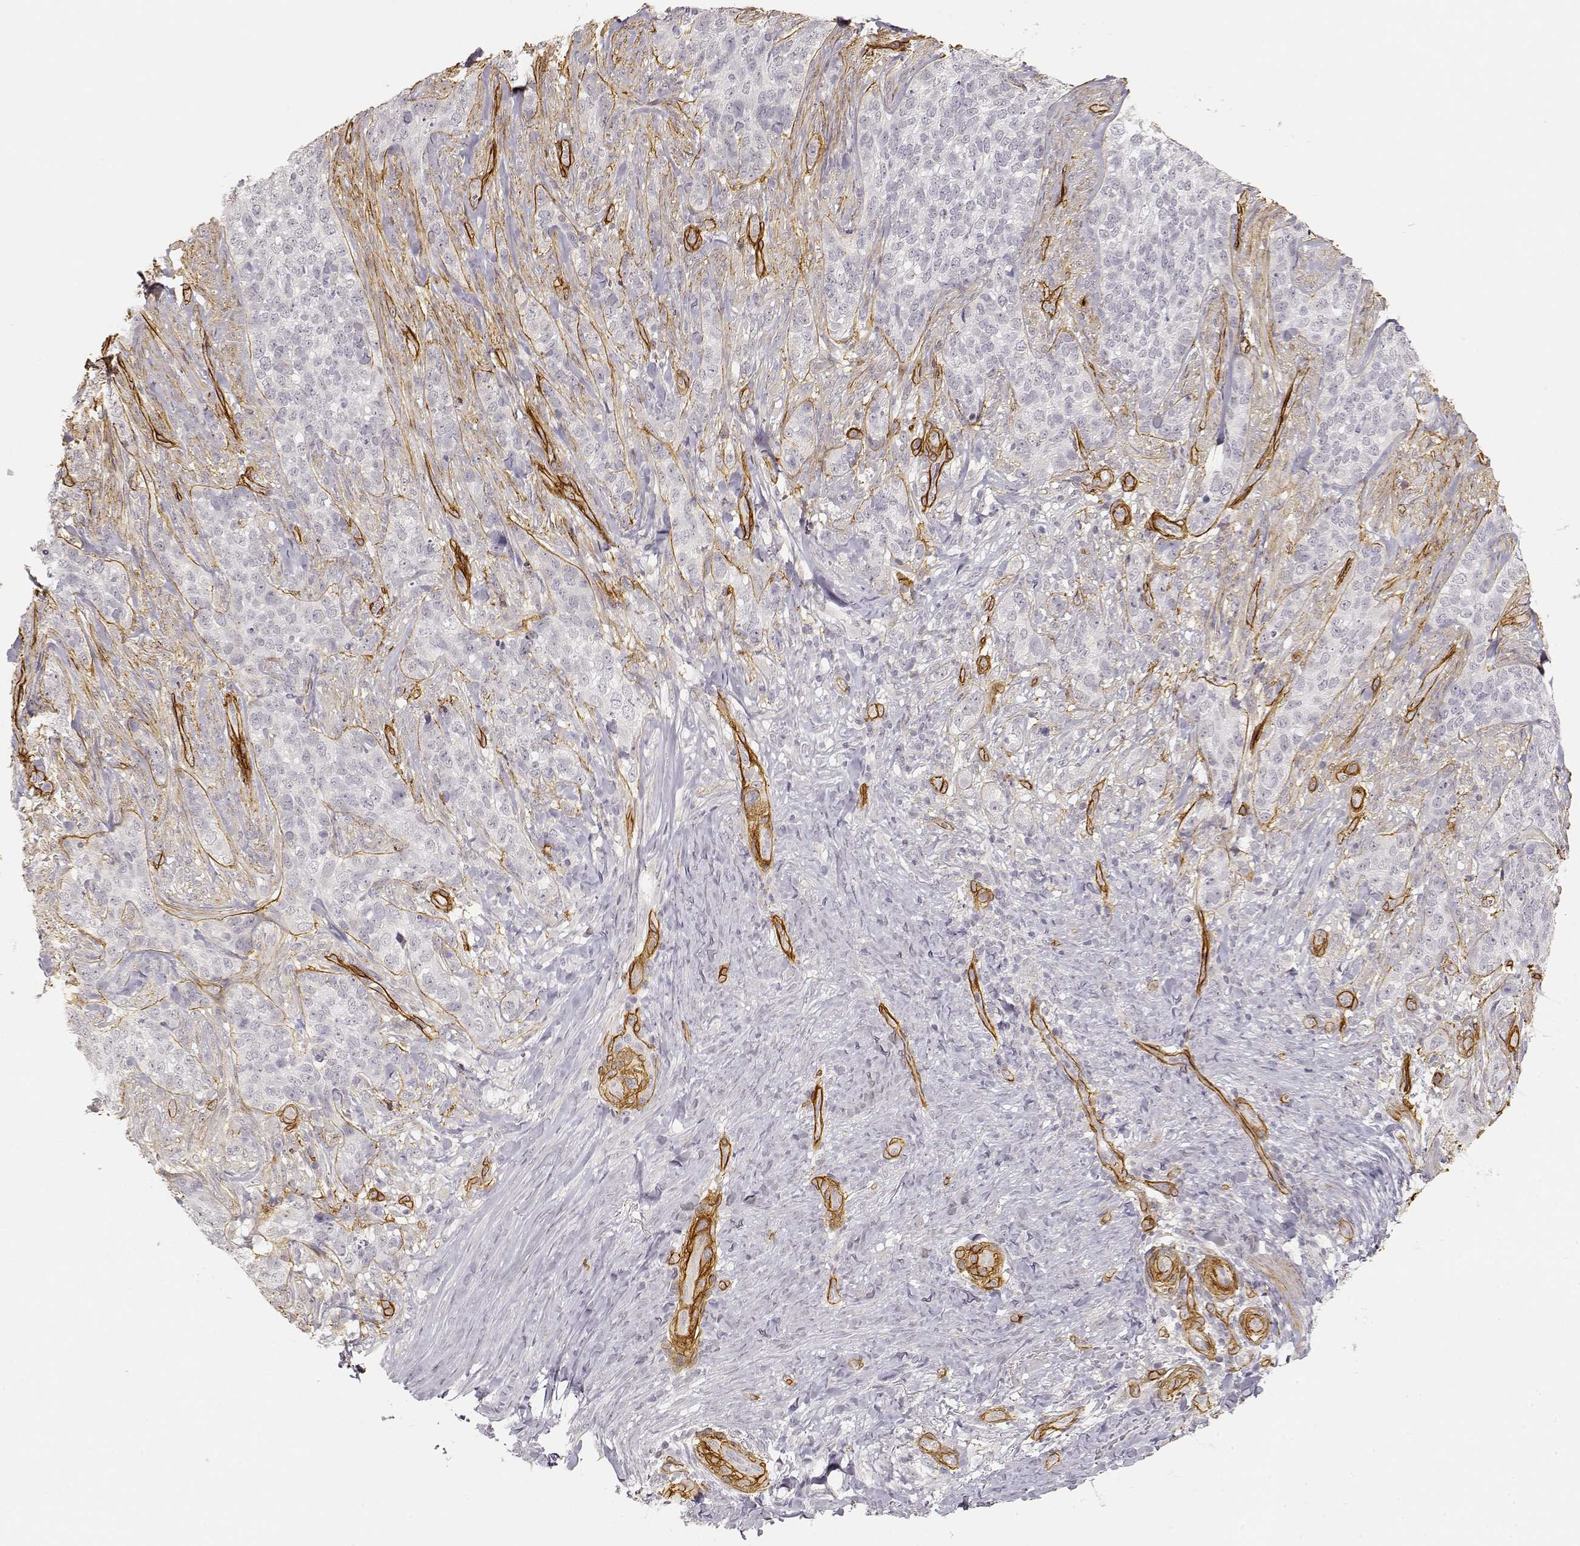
{"staining": {"intensity": "negative", "quantity": "none", "location": "none"}, "tissue": "skin cancer", "cell_type": "Tumor cells", "image_type": "cancer", "snomed": [{"axis": "morphology", "description": "Basal cell carcinoma"}, {"axis": "topography", "description": "Skin"}], "caption": "Immunohistochemistry (IHC) micrograph of neoplastic tissue: basal cell carcinoma (skin) stained with DAB (3,3'-diaminobenzidine) reveals no significant protein positivity in tumor cells.", "gene": "LAMA4", "patient": {"sex": "female", "age": 69}}